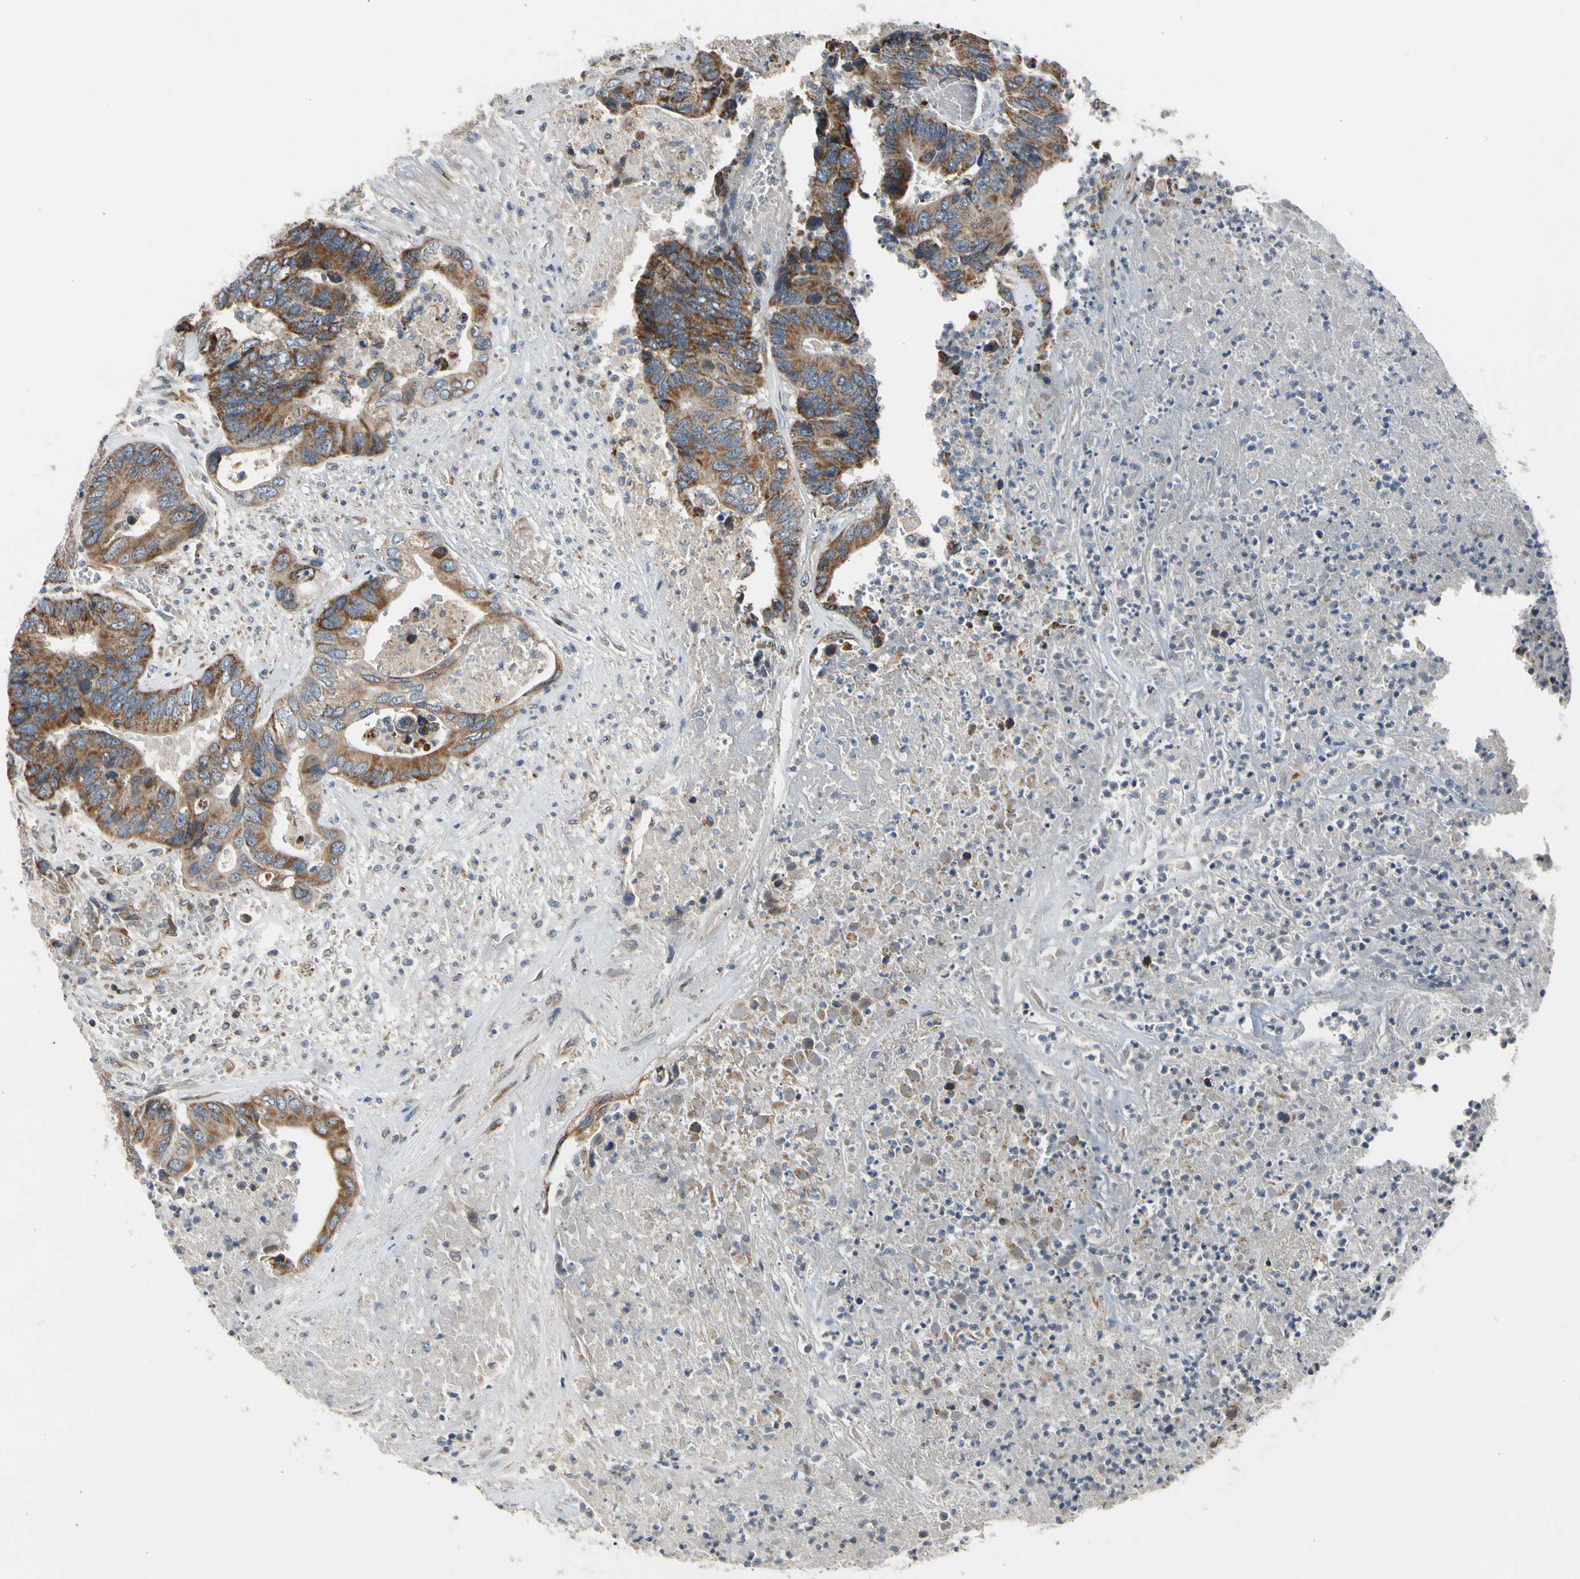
{"staining": {"intensity": "moderate", "quantity": ">75%", "location": "cytoplasmic/membranous"}, "tissue": "colorectal cancer", "cell_type": "Tumor cells", "image_type": "cancer", "snomed": [{"axis": "morphology", "description": "Adenocarcinoma, NOS"}, {"axis": "topography", "description": "Rectum"}], "caption": "Tumor cells show medium levels of moderate cytoplasmic/membranous expression in approximately >75% of cells in human colorectal cancer. (Brightfield microscopy of DAB IHC at high magnification).", "gene": "NPHP3", "patient": {"sex": "male", "age": 55}}